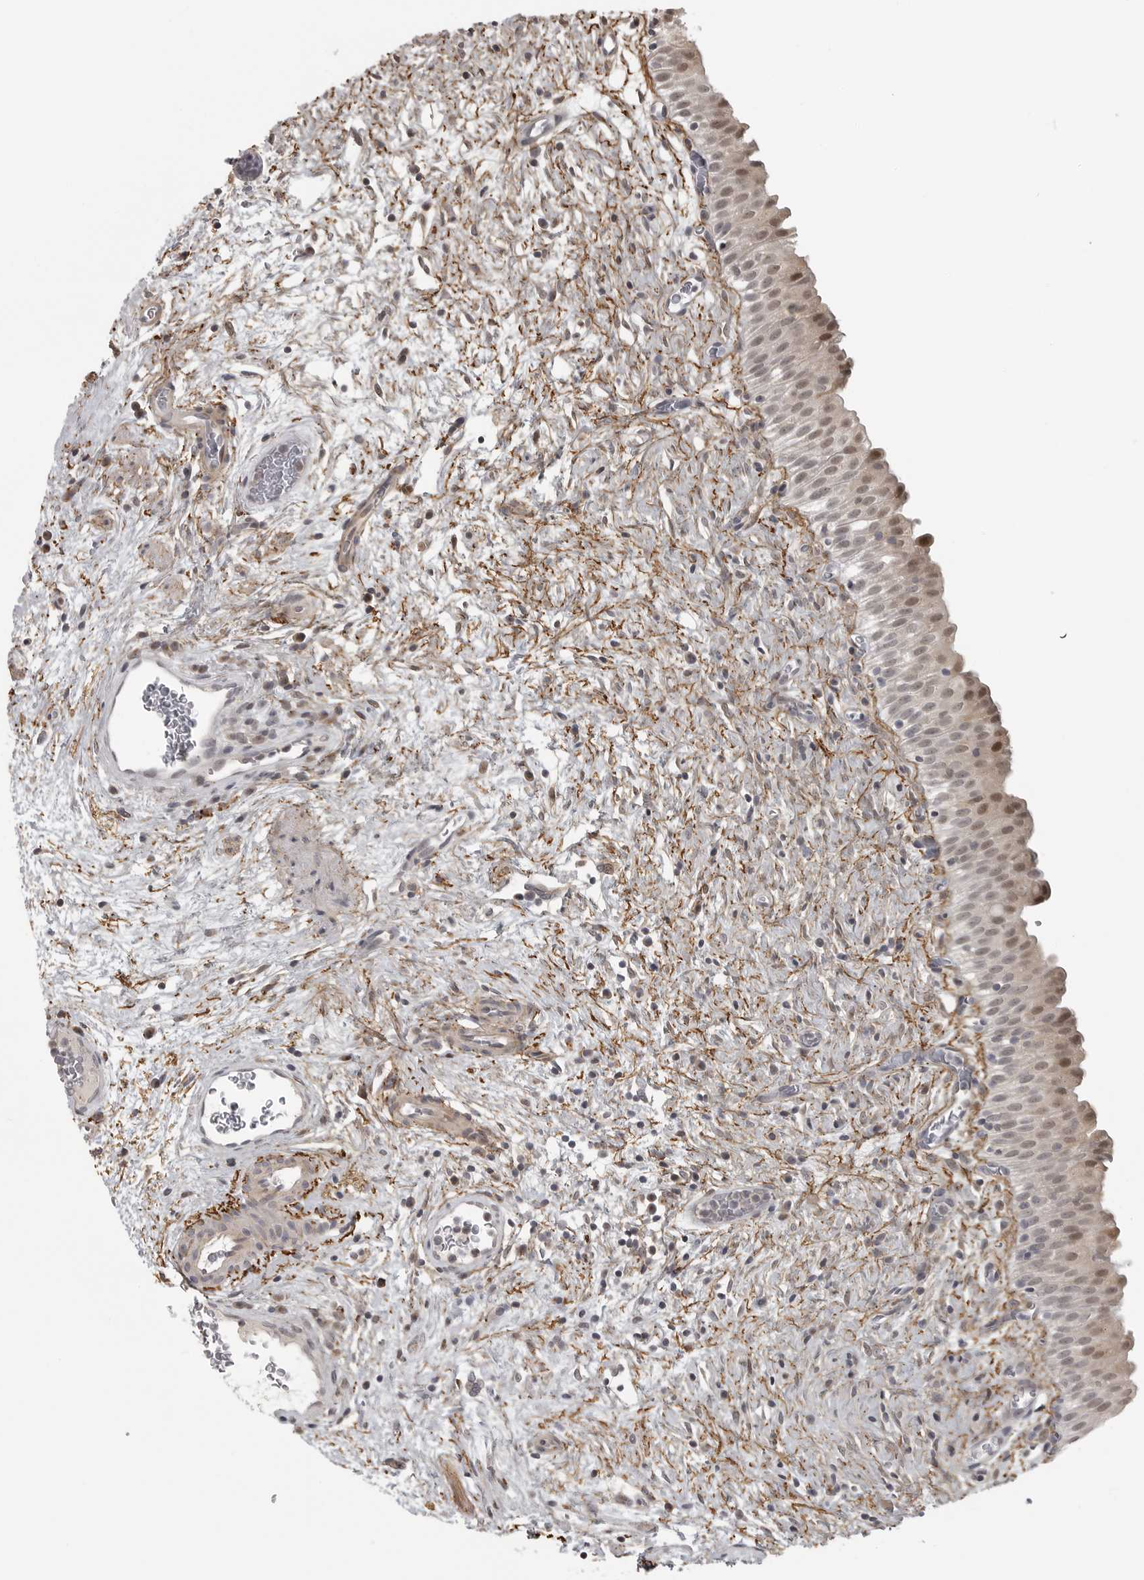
{"staining": {"intensity": "moderate", "quantity": ">75%", "location": "nuclear"}, "tissue": "urinary bladder", "cell_type": "Urothelial cells", "image_type": "normal", "snomed": [{"axis": "morphology", "description": "Normal tissue, NOS"}, {"axis": "topography", "description": "Urinary bladder"}], "caption": "This image displays normal urinary bladder stained with IHC to label a protein in brown. The nuclear of urothelial cells show moderate positivity for the protein. Nuclei are counter-stained blue.", "gene": "UROD", "patient": {"sex": "male", "age": 82}}